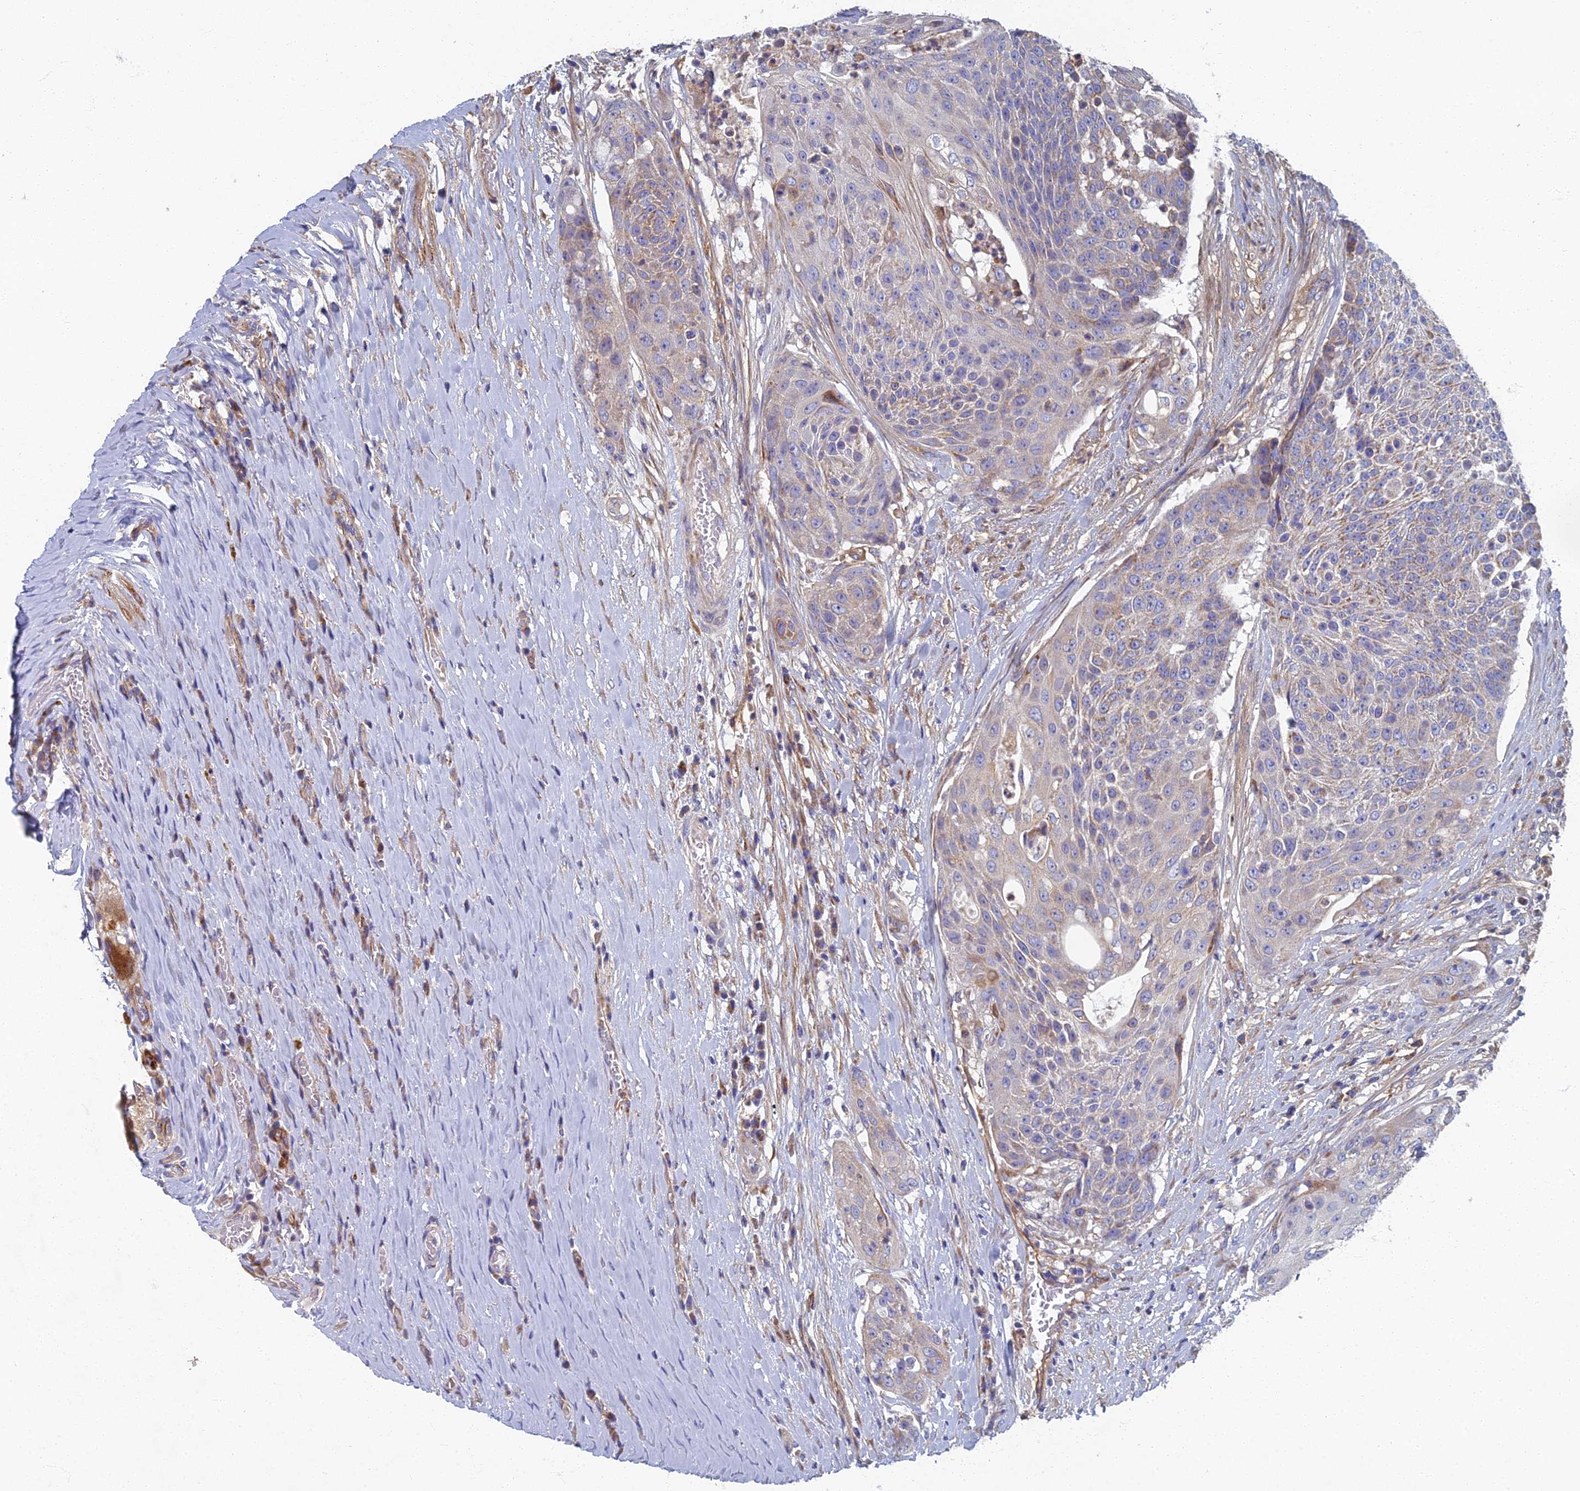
{"staining": {"intensity": "weak", "quantity": "25%-75%", "location": "cytoplasmic/membranous"}, "tissue": "urothelial cancer", "cell_type": "Tumor cells", "image_type": "cancer", "snomed": [{"axis": "morphology", "description": "Urothelial carcinoma, High grade"}, {"axis": "topography", "description": "Urinary bladder"}], "caption": "Protein staining of urothelial cancer tissue exhibits weak cytoplasmic/membranous positivity in approximately 25%-75% of tumor cells. (IHC, brightfield microscopy, high magnification).", "gene": "RNASEK", "patient": {"sex": "female", "age": 63}}